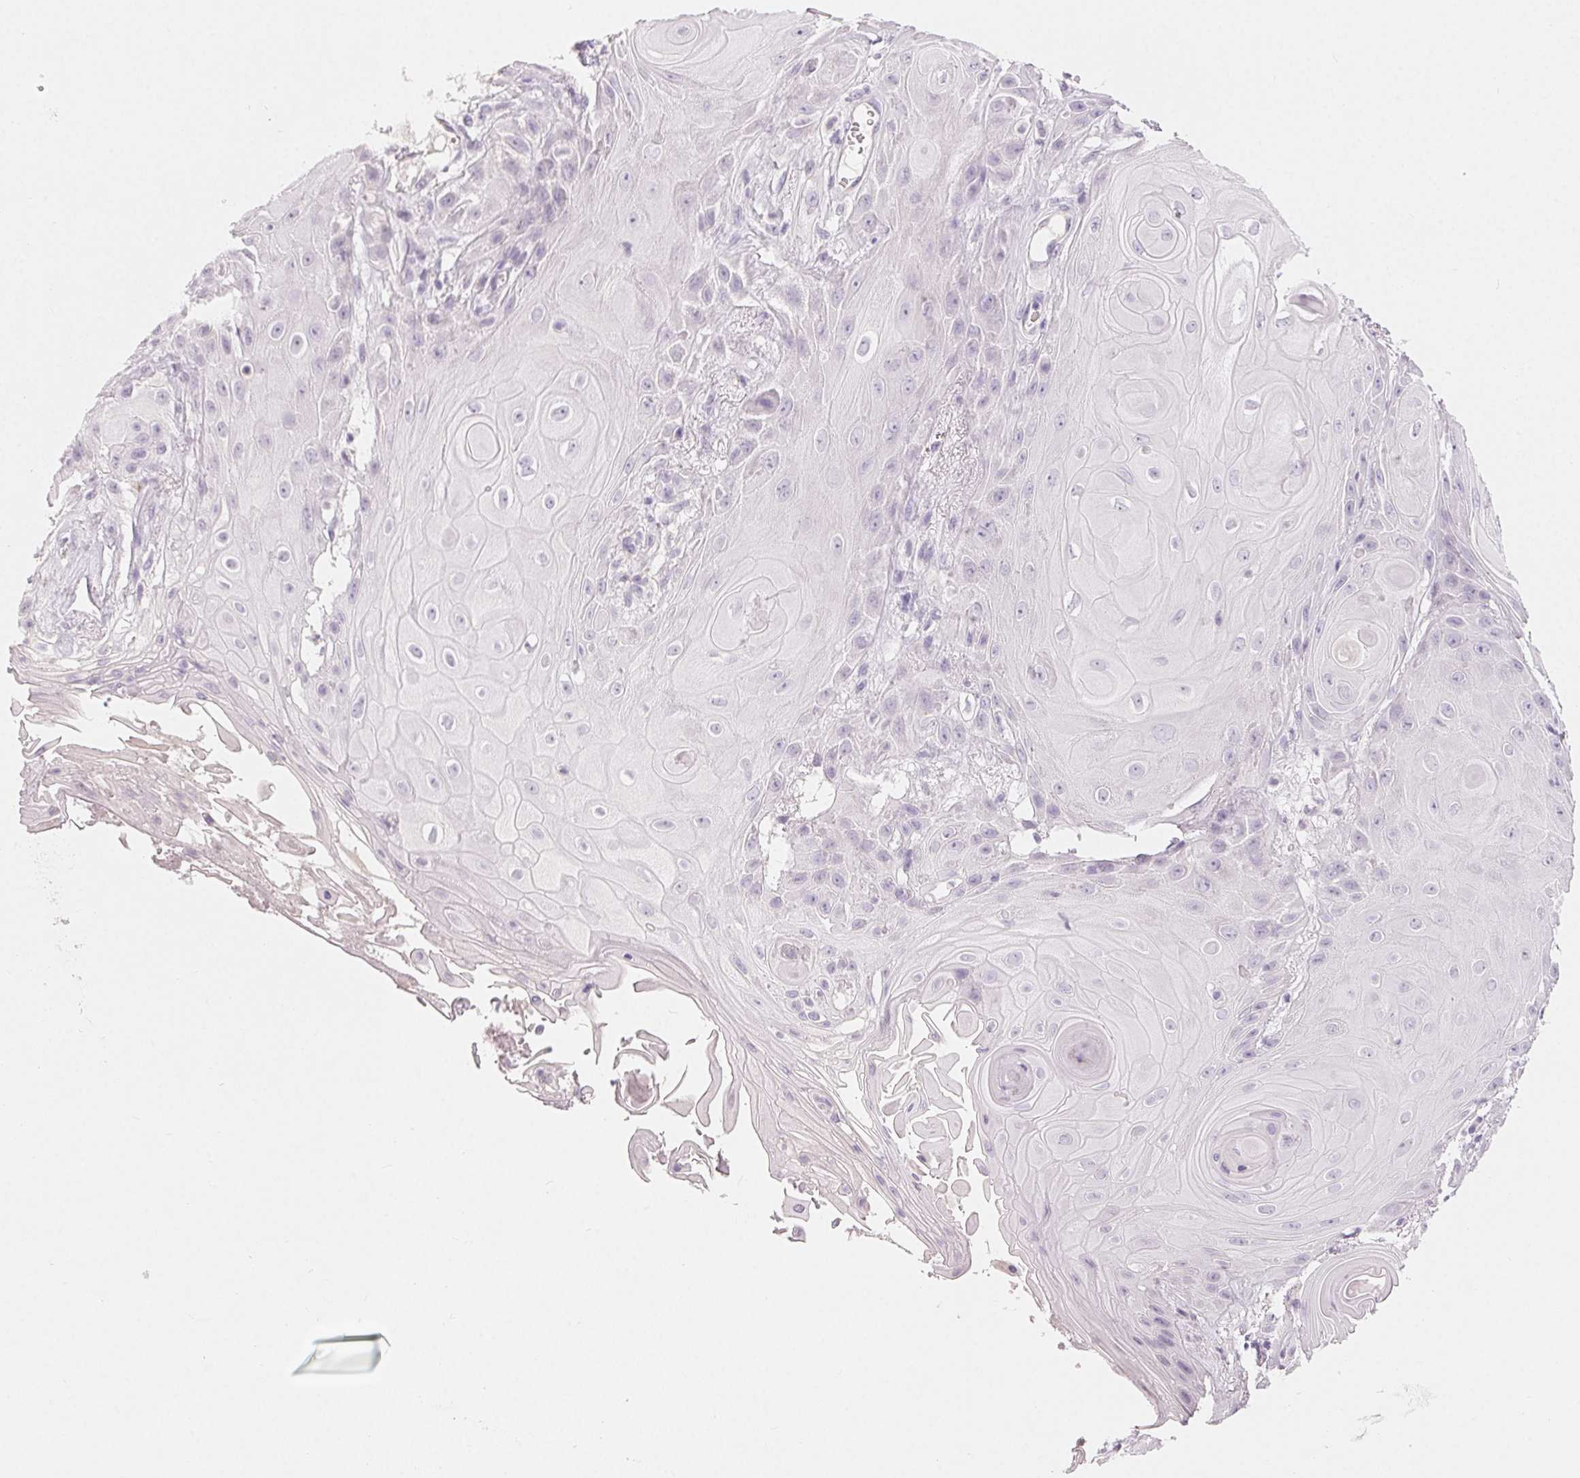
{"staining": {"intensity": "negative", "quantity": "none", "location": "none"}, "tissue": "skin cancer", "cell_type": "Tumor cells", "image_type": "cancer", "snomed": [{"axis": "morphology", "description": "Squamous cell carcinoma, NOS"}, {"axis": "topography", "description": "Skin"}], "caption": "Skin cancer was stained to show a protein in brown. There is no significant positivity in tumor cells.", "gene": "MIOX", "patient": {"sex": "male", "age": 62}}